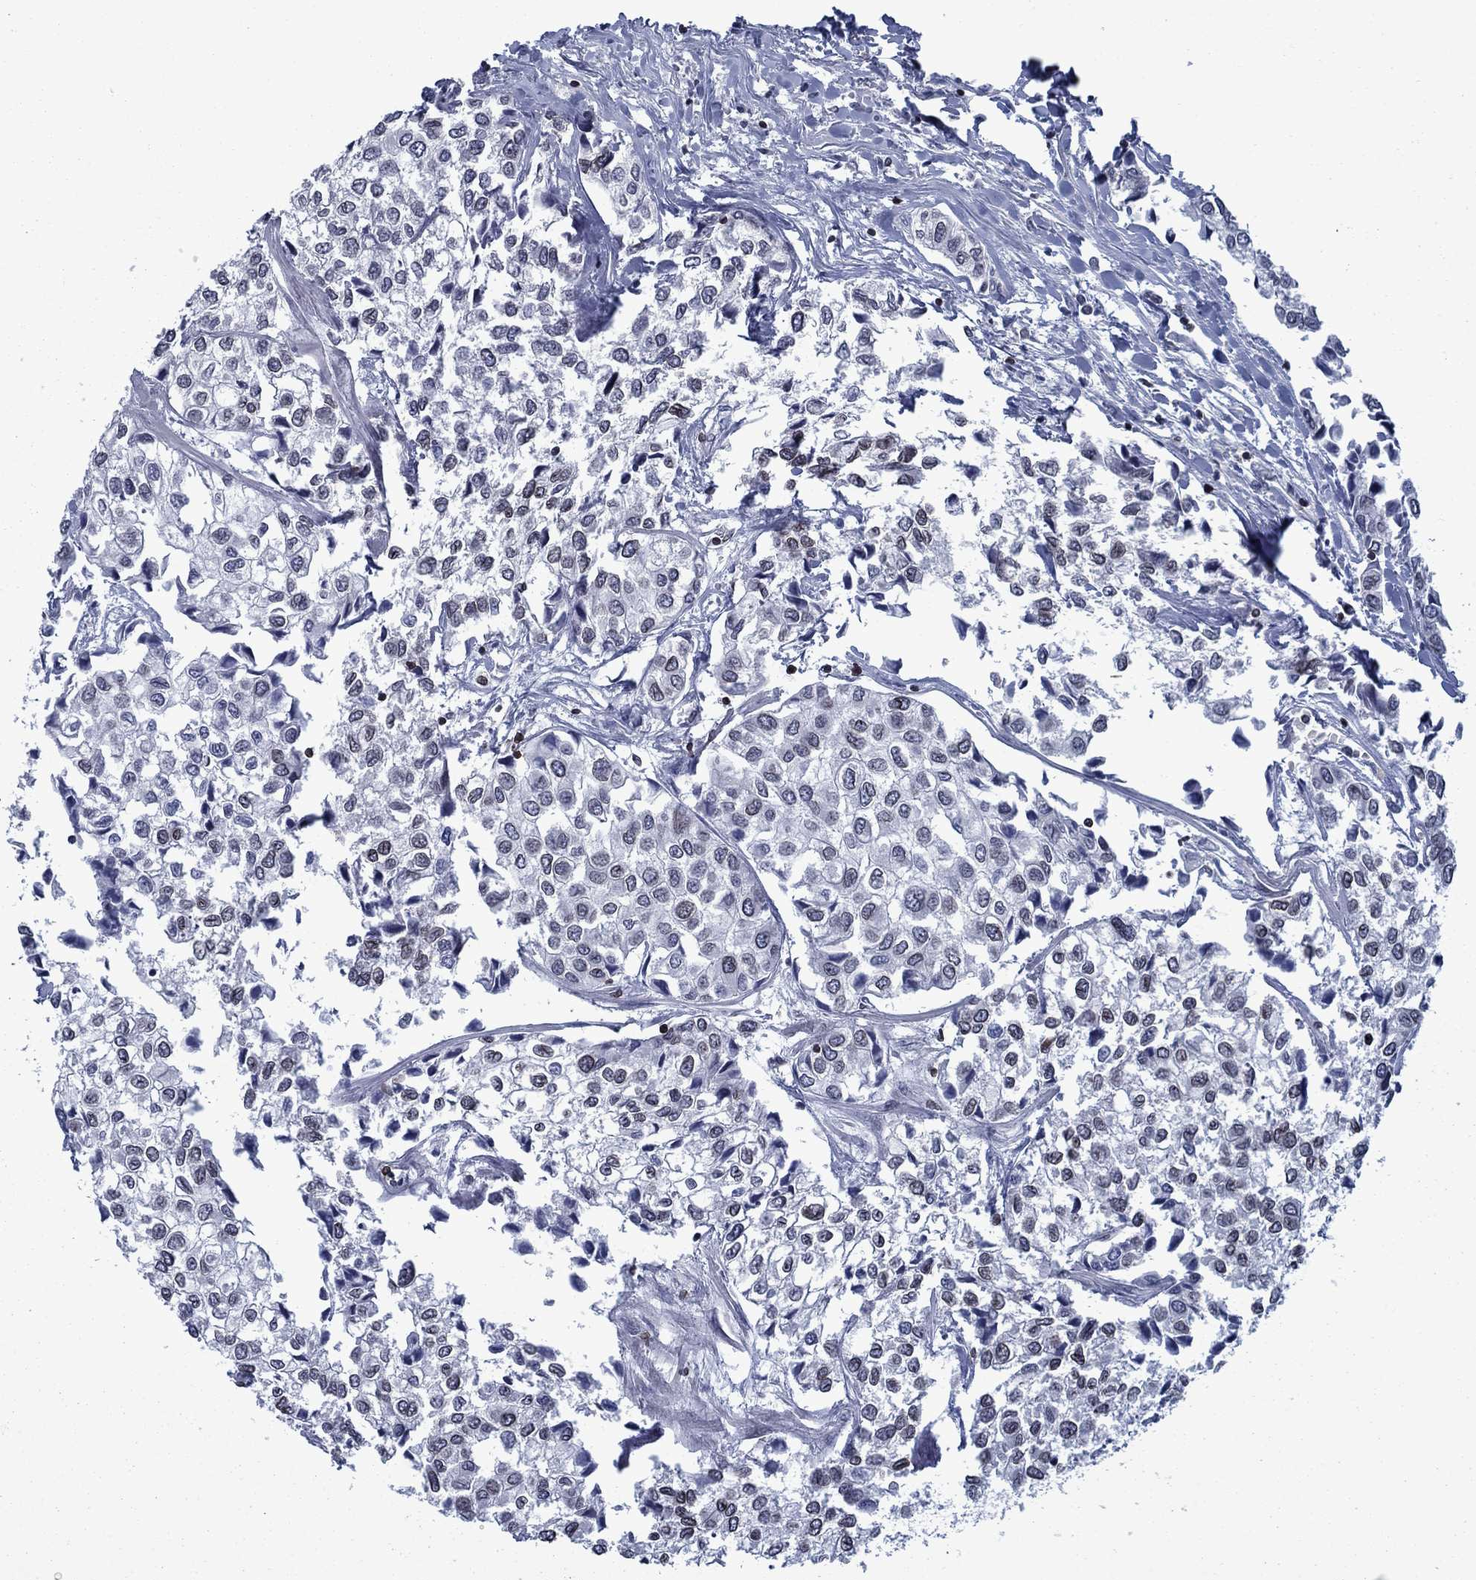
{"staining": {"intensity": "negative", "quantity": "none", "location": "none"}, "tissue": "urothelial cancer", "cell_type": "Tumor cells", "image_type": "cancer", "snomed": [{"axis": "morphology", "description": "Urothelial carcinoma, High grade"}, {"axis": "topography", "description": "Urinary bladder"}], "caption": "Histopathology image shows no protein staining in tumor cells of urothelial cancer tissue. Brightfield microscopy of immunohistochemistry stained with DAB (brown) and hematoxylin (blue), captured at high magnification.", "gene": "SLA", "patient": {"sex": "male", "age": 73}}